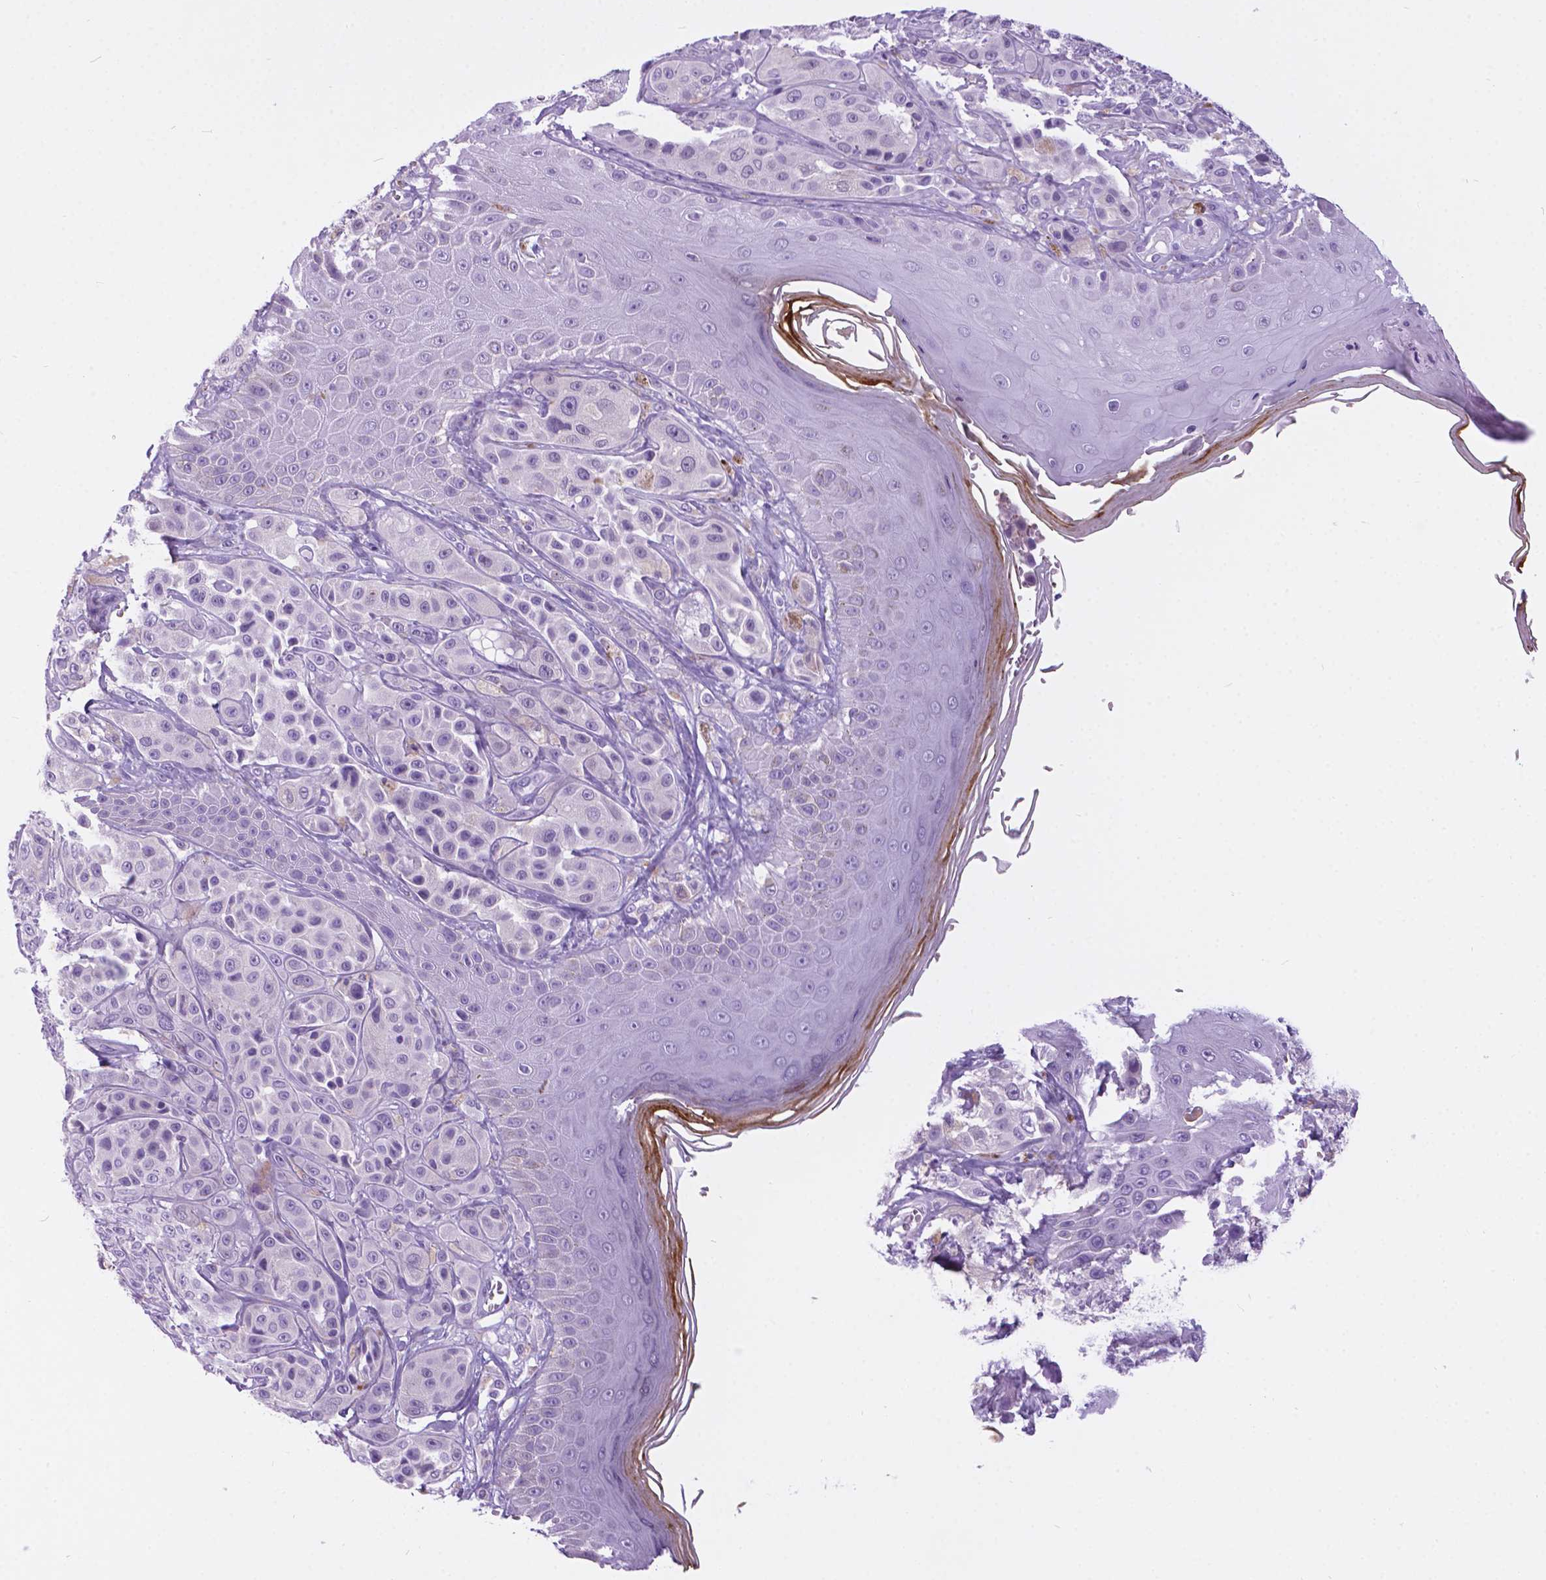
{"staining": {"intensity": "negative", "quantity": "none", "location": "none"}, "tissue": "melanoma", "cell_type": "Tumor cells", "image_type": "cancer", "snomed": [{"axis": "morphology", "description": "Malignant melanoma, NOS"}, {"axis": "topography", "description": "Skin"}], "caption": "Immunohistochemical staining of melanoma shows no significant staining in tumor cells.", "gene": "ARMS2", "patient": {"sex": "male", "age": 67}}